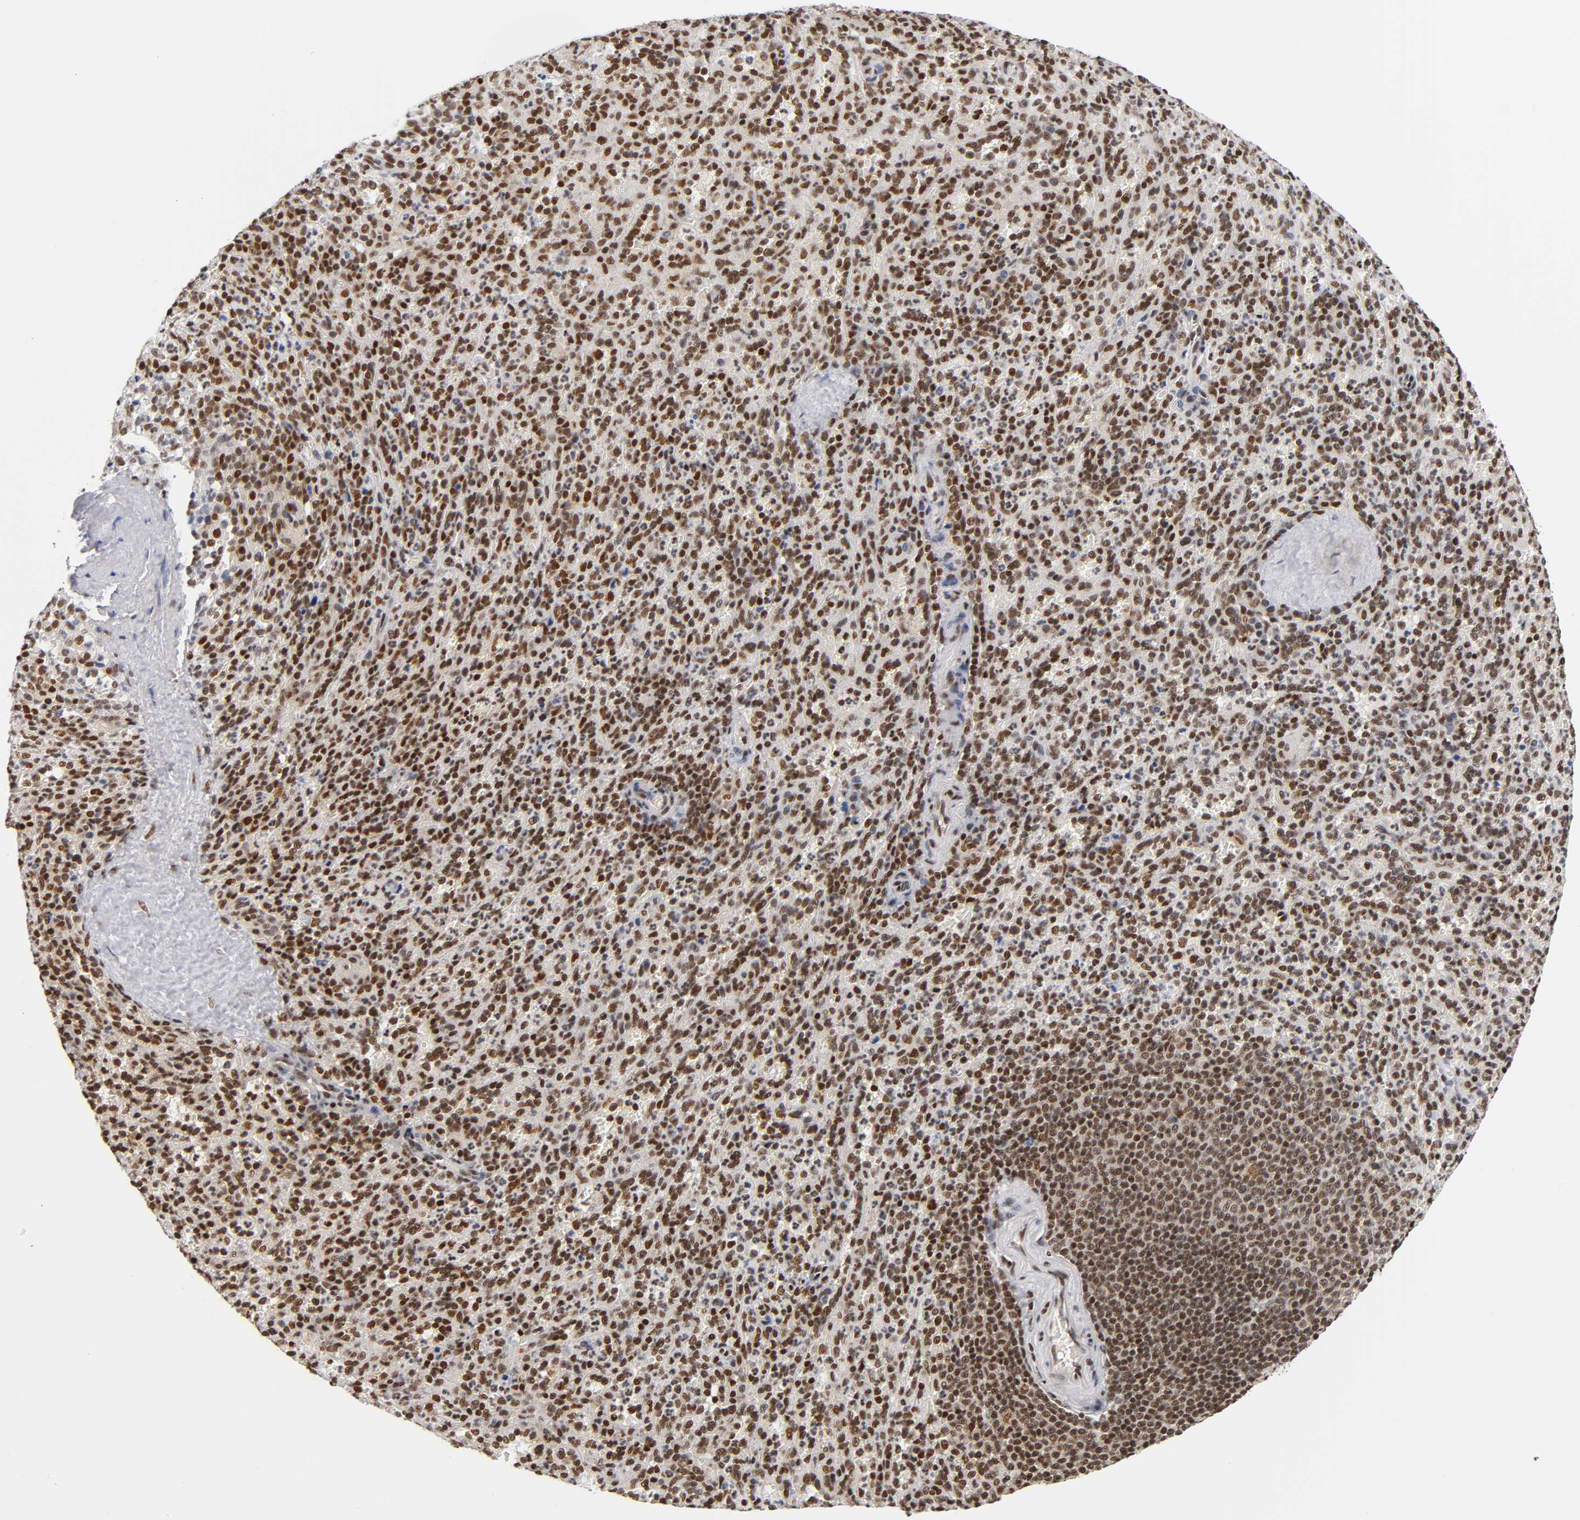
{"staining": {"intensity": "strong", "quantity": ">75%", "location": "nuclear"}, "tissue": "spleen", "cell_type": "Cells in red pulp", "image_type": "normal", "snomed": [{"axis": "morphology", "description": "Normal tissue, NOS"}, {"axis": "topography", "description": "Spleen"}], "caption": "Spleen was stained to show a protein in brown. There is high levels of strong nuclear expression in approximately >75% of cells in red pulp.", "gene": "ILKAP", "patient": {"sex": "male", "age": 36}}